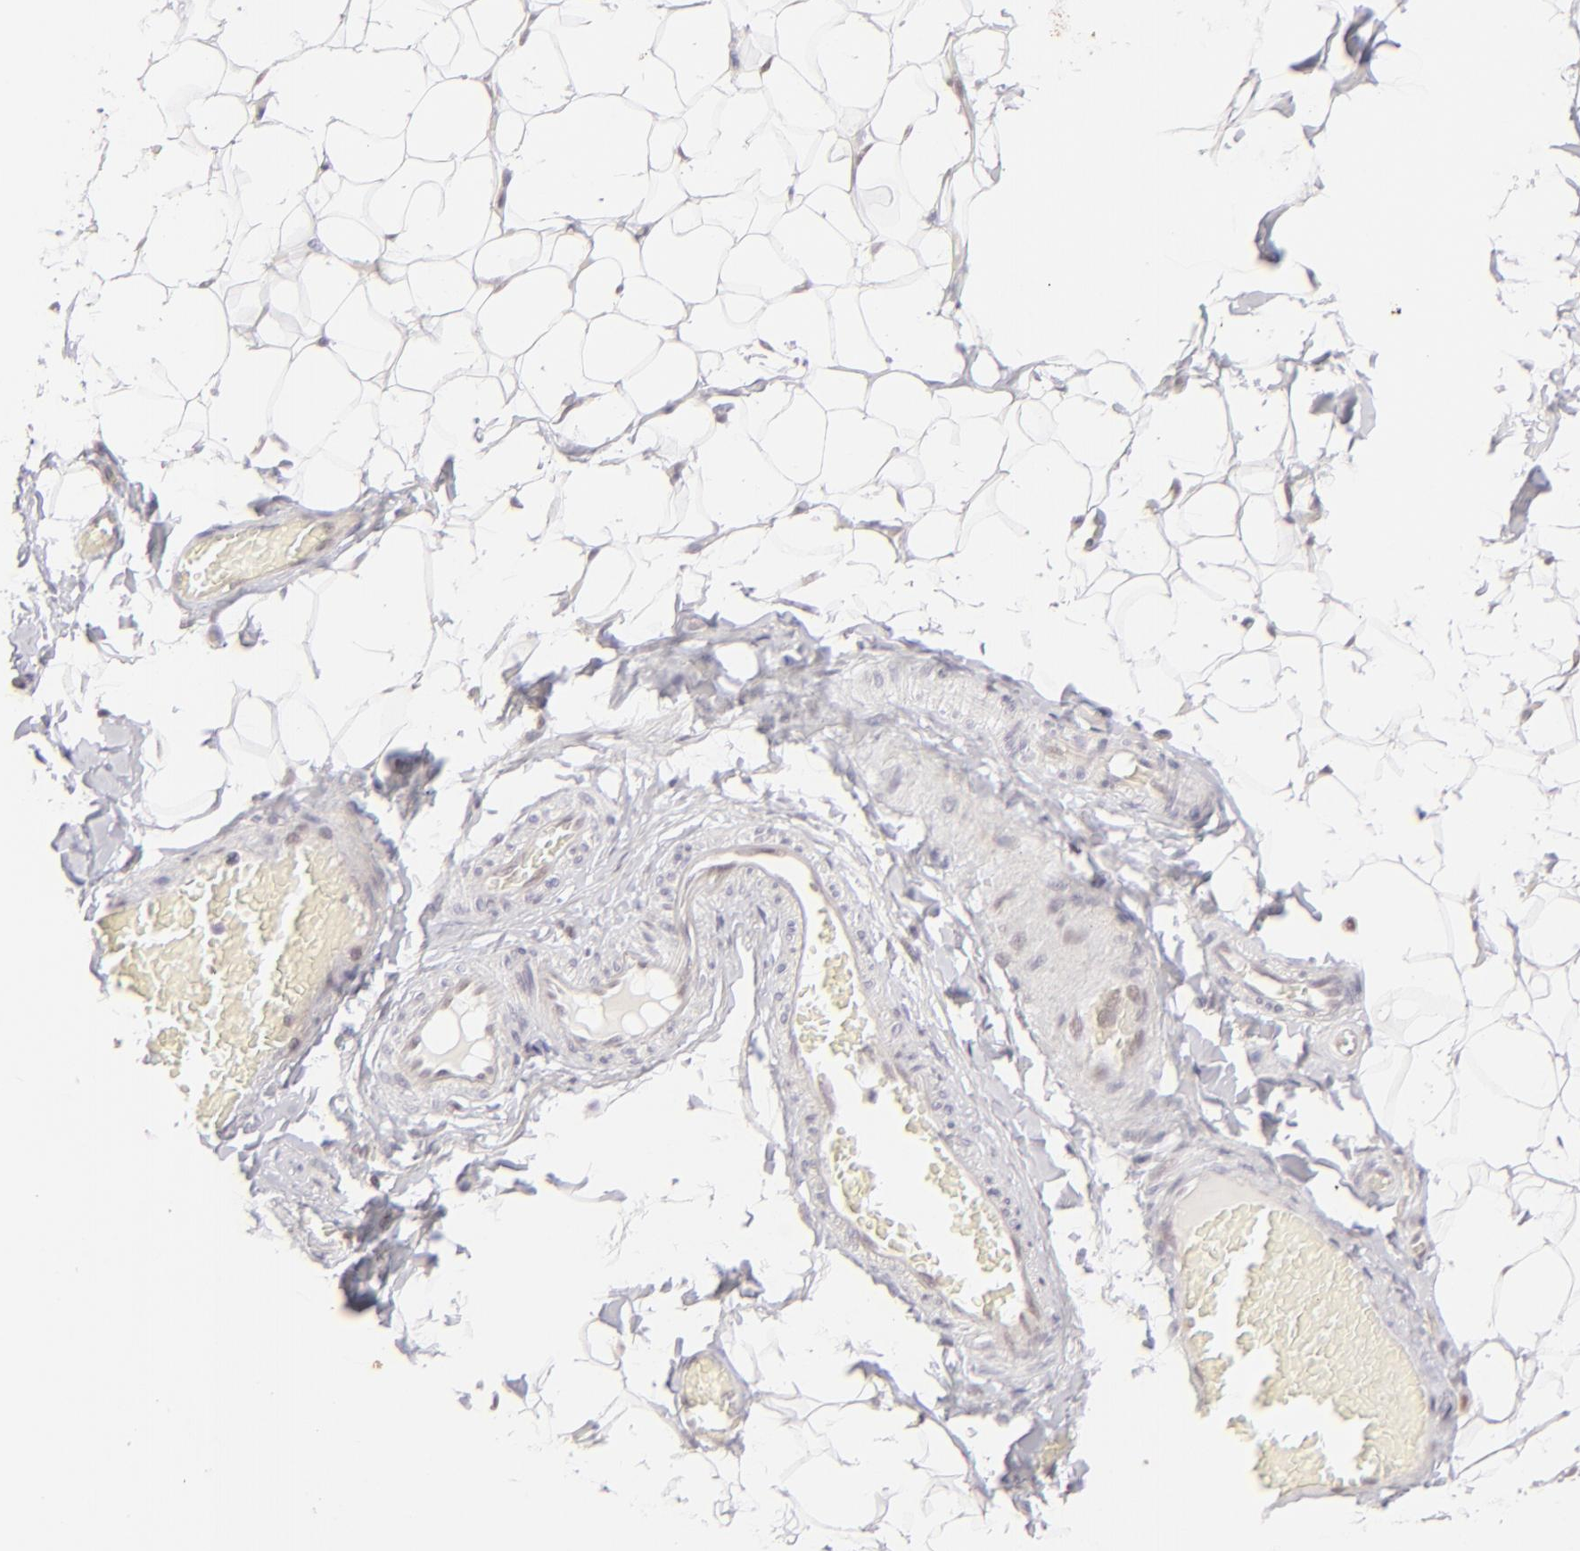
{"staining": {"intensity": "negative", "quantity": "none", "location": "none"}, "tissue": "adipose tissue", "cell_type": "Adipocytes", "image_type": "normal", "snomed": [{"axis": "morphology", "description": "Normal tissue, NOS"}, {"axis": "topography", "description": "Soft tissue"}], "caption": "Immunohistochemistry (IHC) of unremarkable human adipose tissue displays no expression in adipocytes. (DAB immunohistochemistry (IHC), high magnification).", "gene": "POU2F1", "patient": {"sex": "male", "age": 26}}